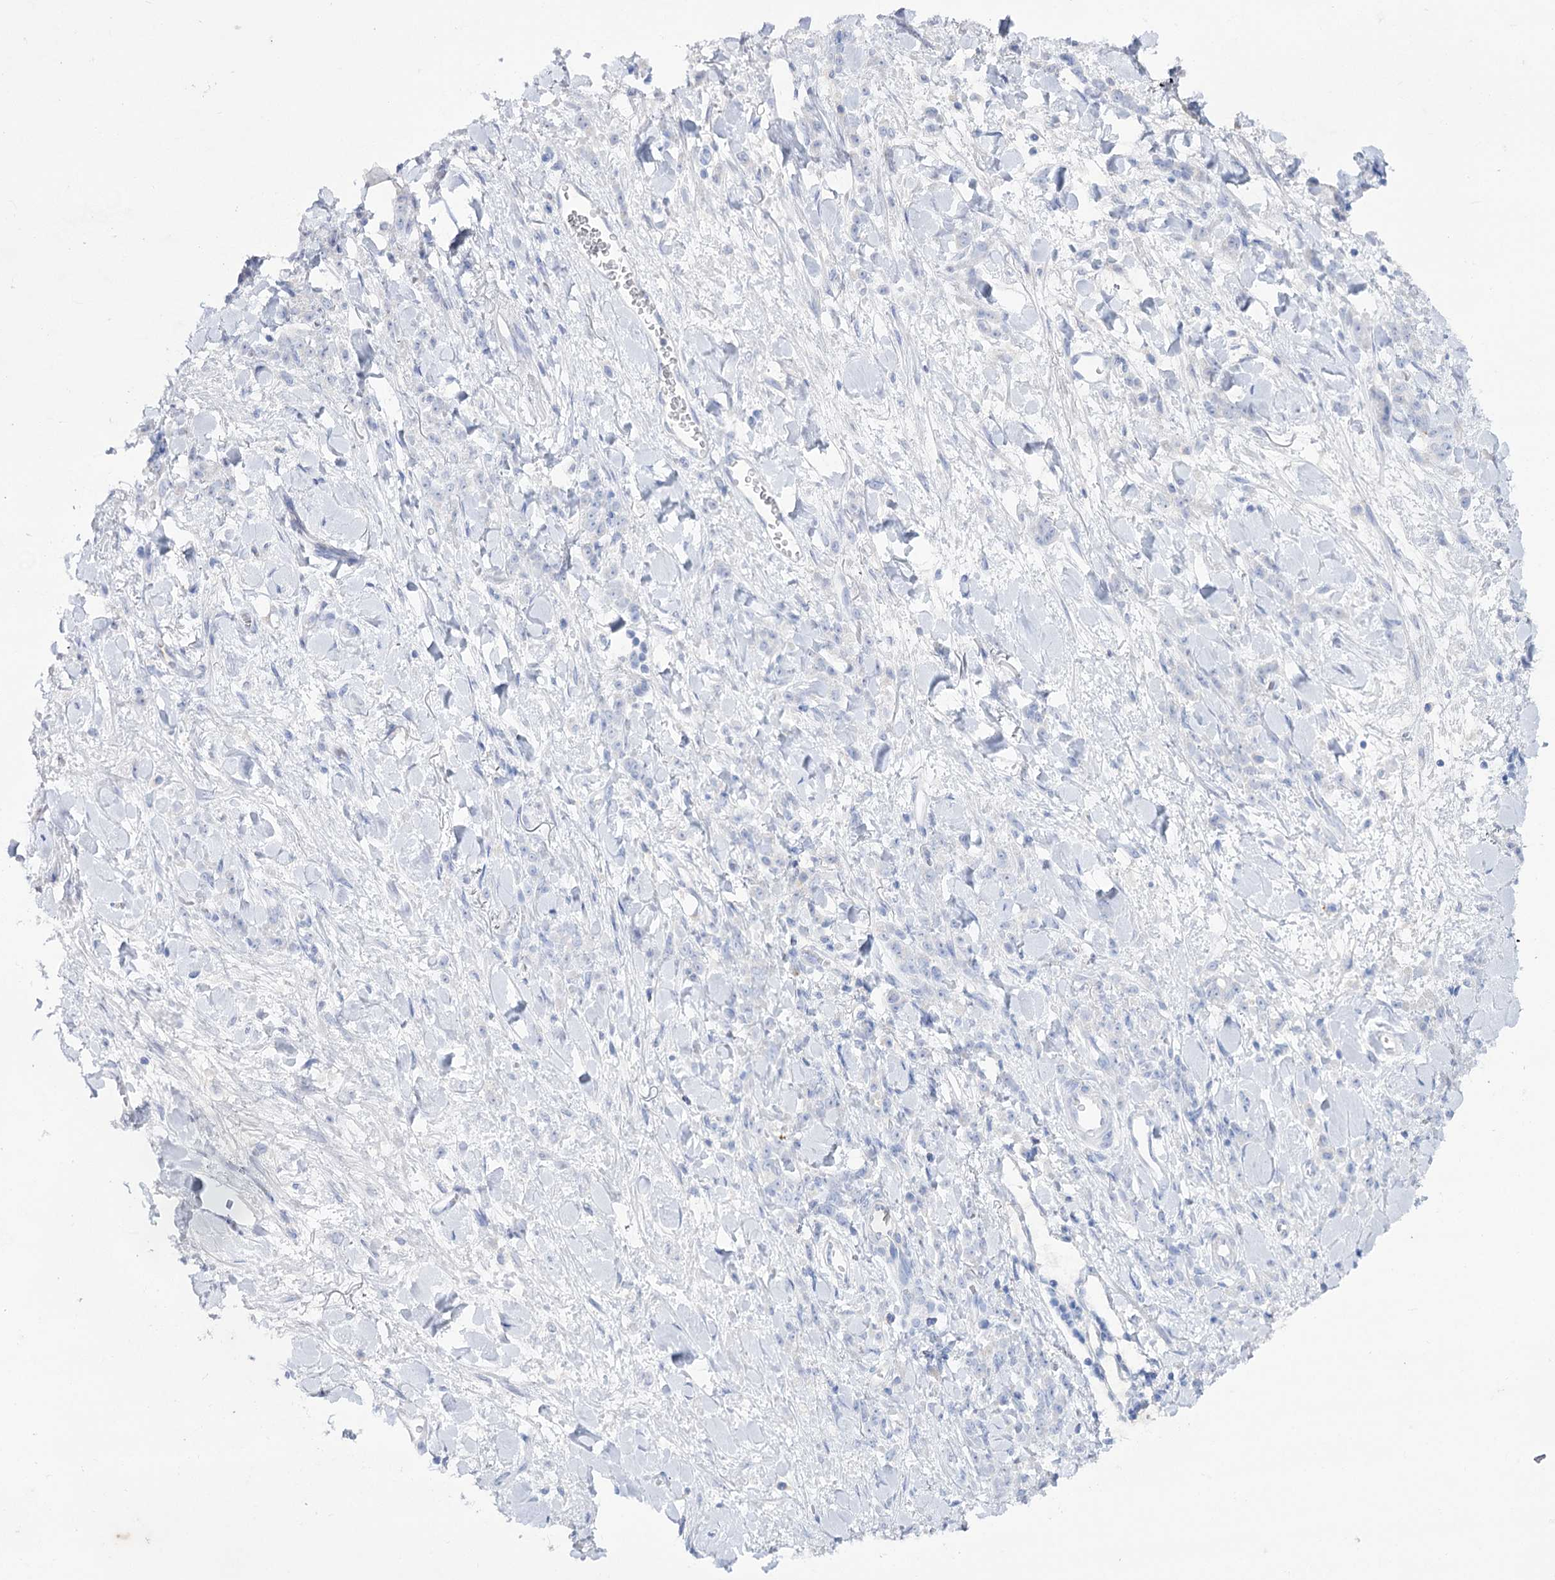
{"staining": {"intensity": "negative", "quantity": "none", "location": "none"}, "tissue": "stomach cancer", "cell_type": "Tumor cells", "image_type": "cancer", "snomed": [{"axis": "morphology", "description": "Normal tissue, NOS"}, {"axis": "morphology", "description": "Adenocarcinoma, NOS"}, {"axis": "topography", "description": "Stomach"}], "caption": "High magnification brightfield microscopy of stomach cancer stained with DAB (brown) and counterstained with hematoxylin (blue): tumor cells show no significant expression.", "gene": "NAGLU", "patient": {"sex": "male", "age": 82}}